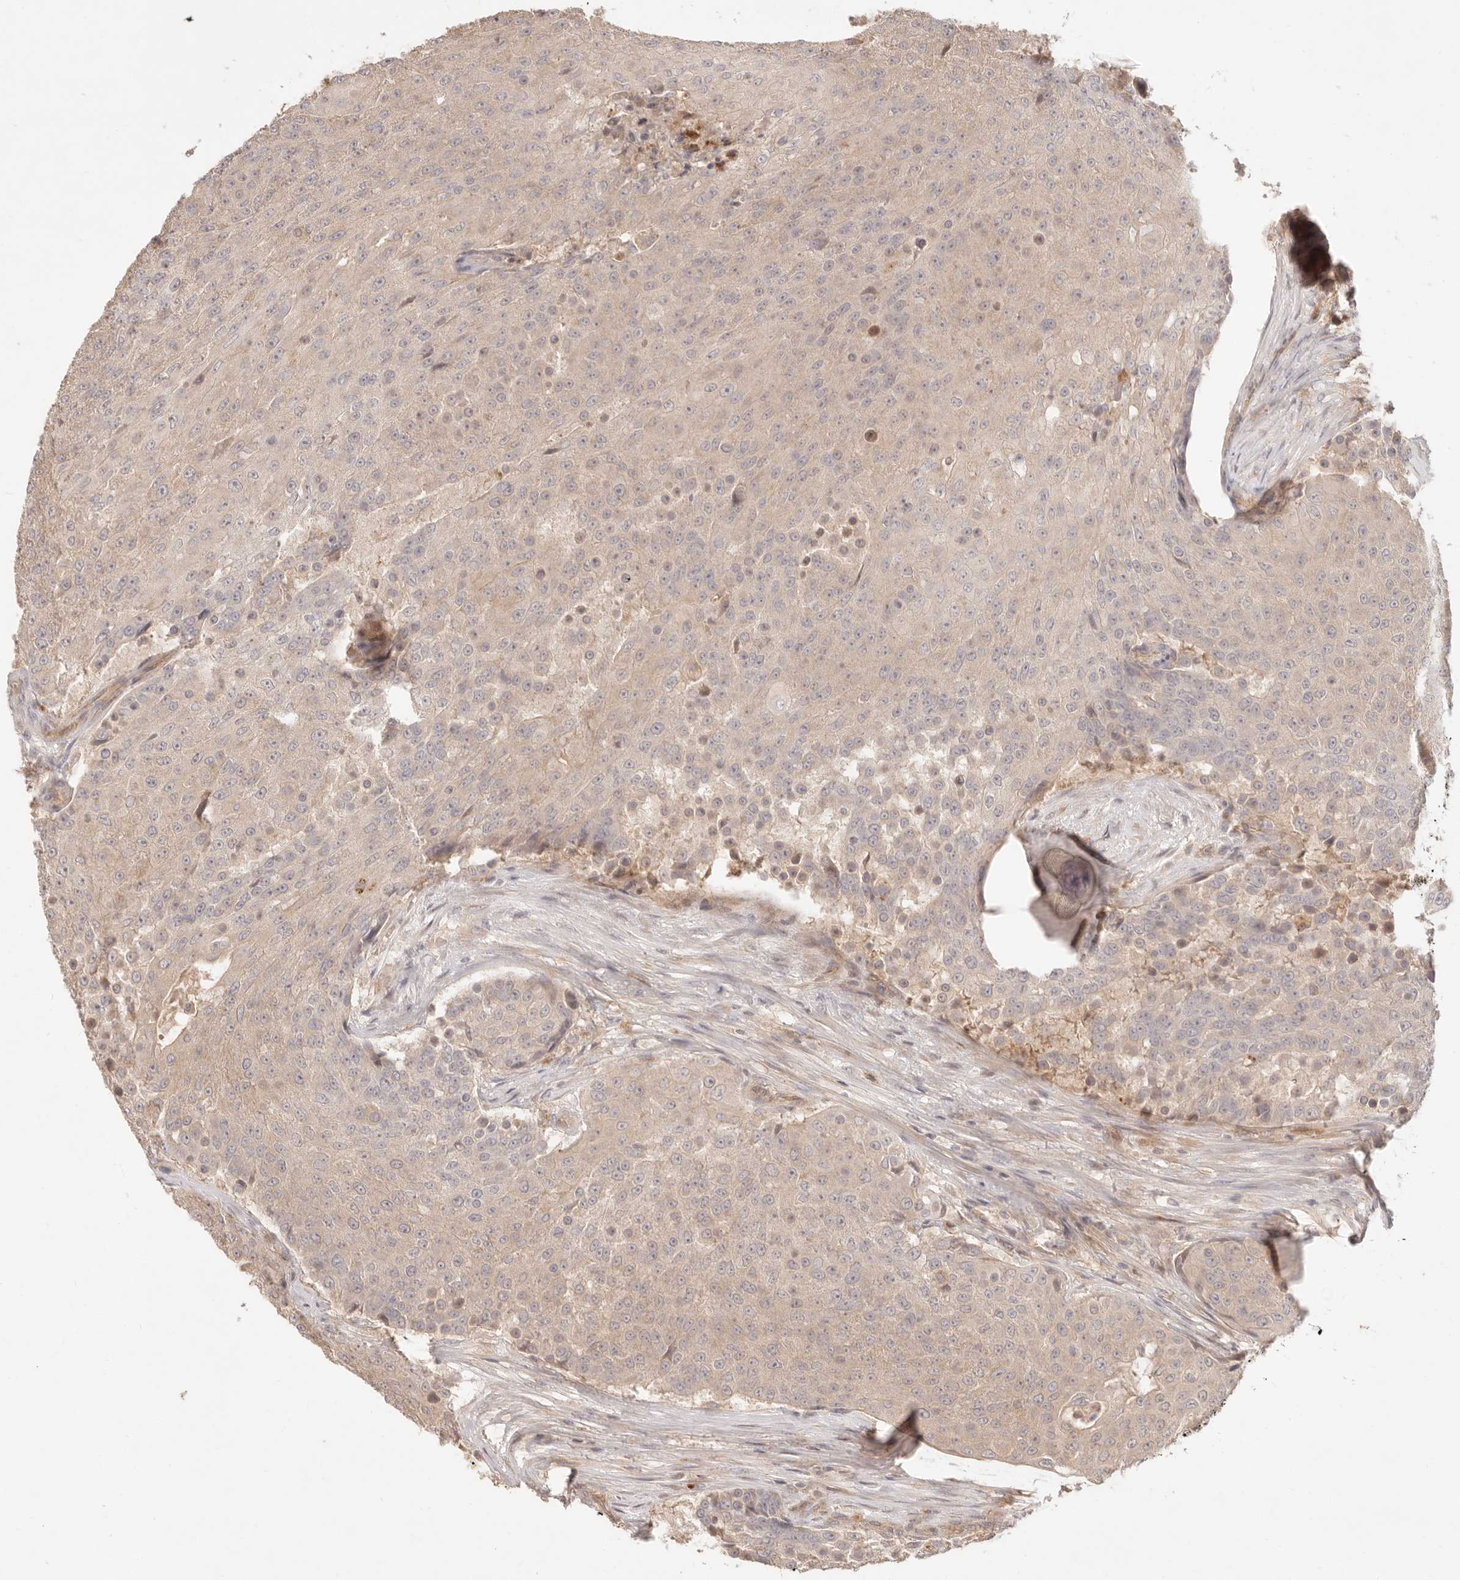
{"staining": {"intensity": "negative", "quantity": "none", "location": "none"}, "tissue": "urothelial cancer", "cell_type": "Tumor cells", "image_type": "cancer", "snomed": [{"axis": "morphology", "description": "Urothelial carcinoma, High grade"}, {"axis": "topography", "description": "Urinary bladder"}], "caption": "This is an immunohistochemistry (IHC) micrograph of urothelial carcinoma (high-grade). There is no staining in tumor cells.", "gene": "PPP1R3B", "patient": {"sex": "female", "age": 63}}